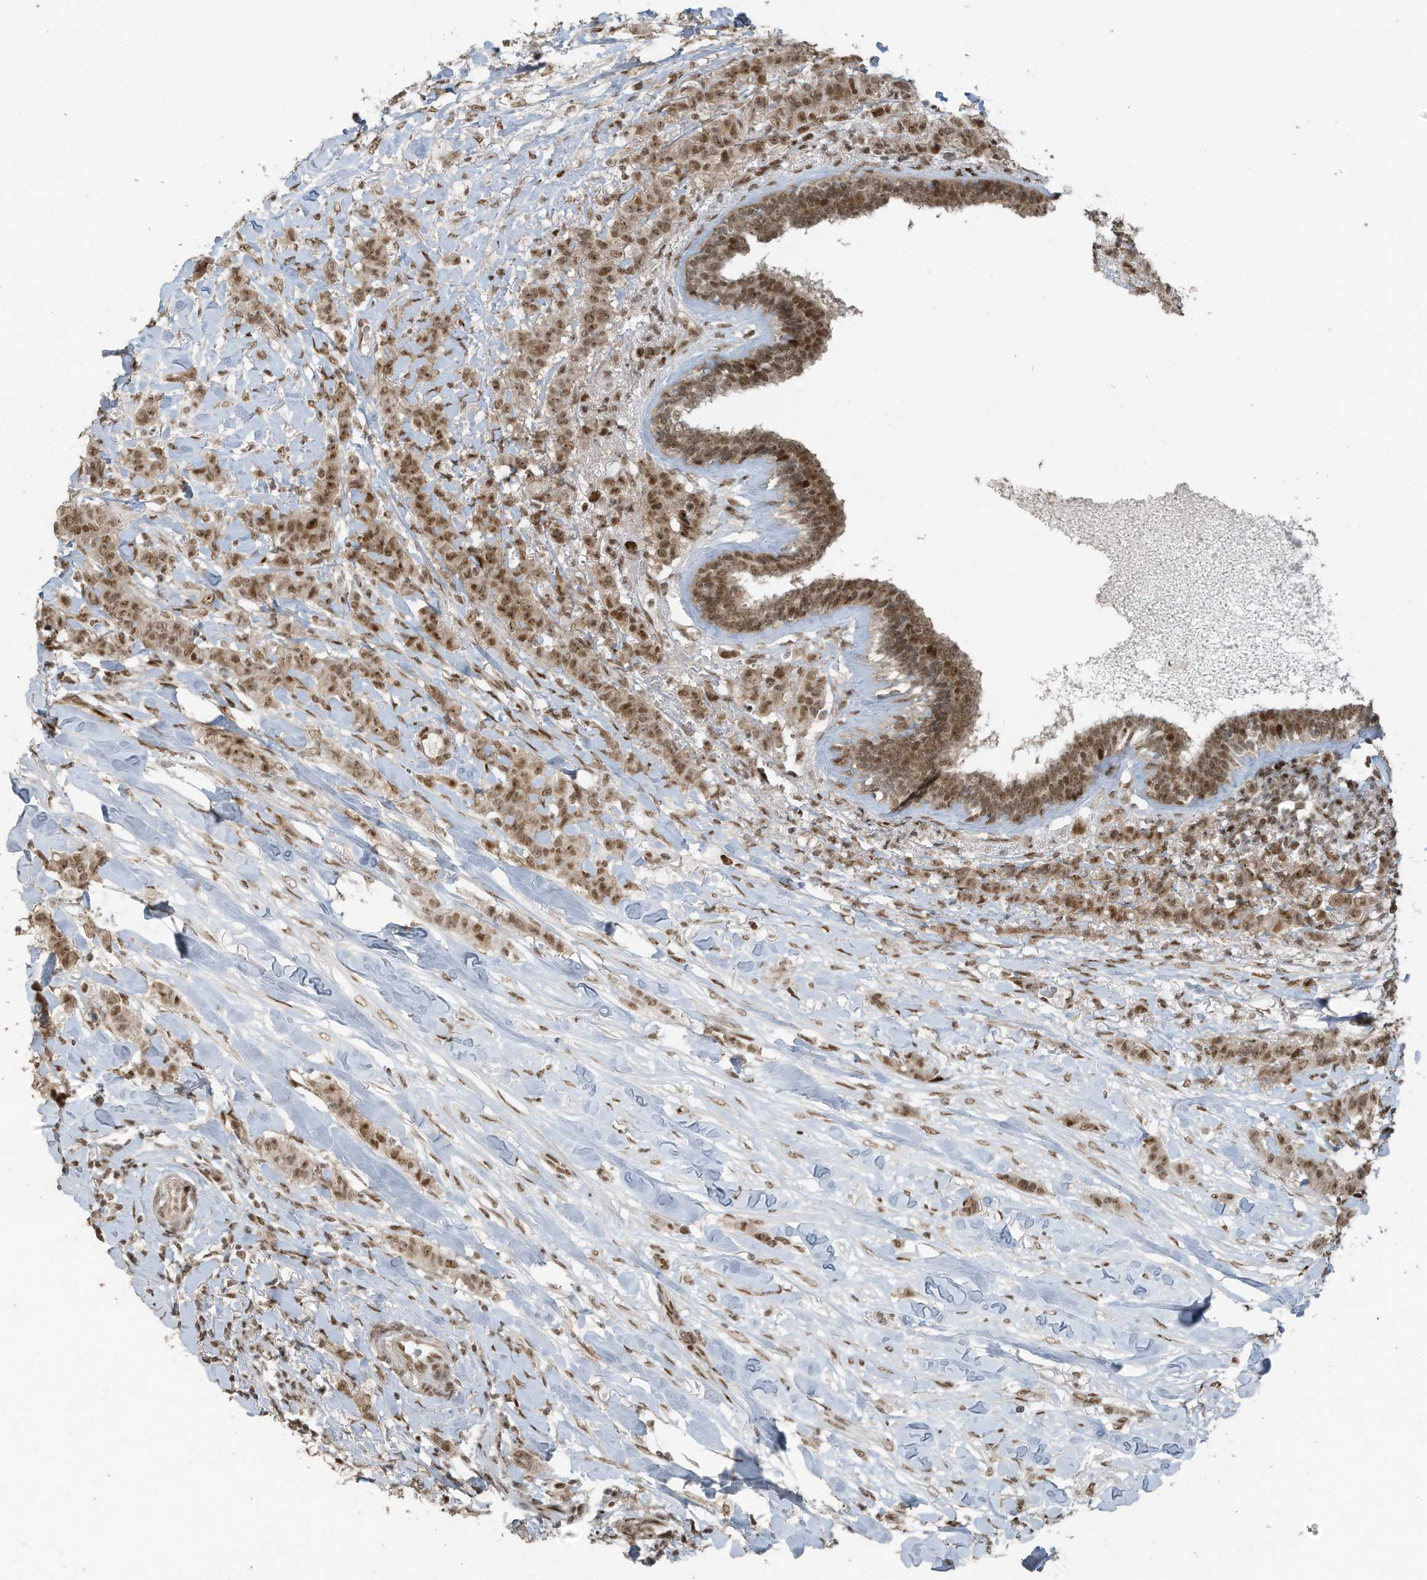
{"staining": {"intensity": "moderate", "quantity": ">75%", "location": "nuclear"}, "tissue": "breast cancer", "cell_type": "Tumor cells", "image_type": "cancer", "snomed": [{"axis": "morphology", "description": "Duct carcinoma"}, {"axis": "topography", "description": "Breast"}], "caption": "An image of breast invasive ductal carcinoma stained for a protein shows moderate nuclear brown staining in tumor cells.", "gene": "PCNP", "patient": {"sex": "female", "age": 40}}